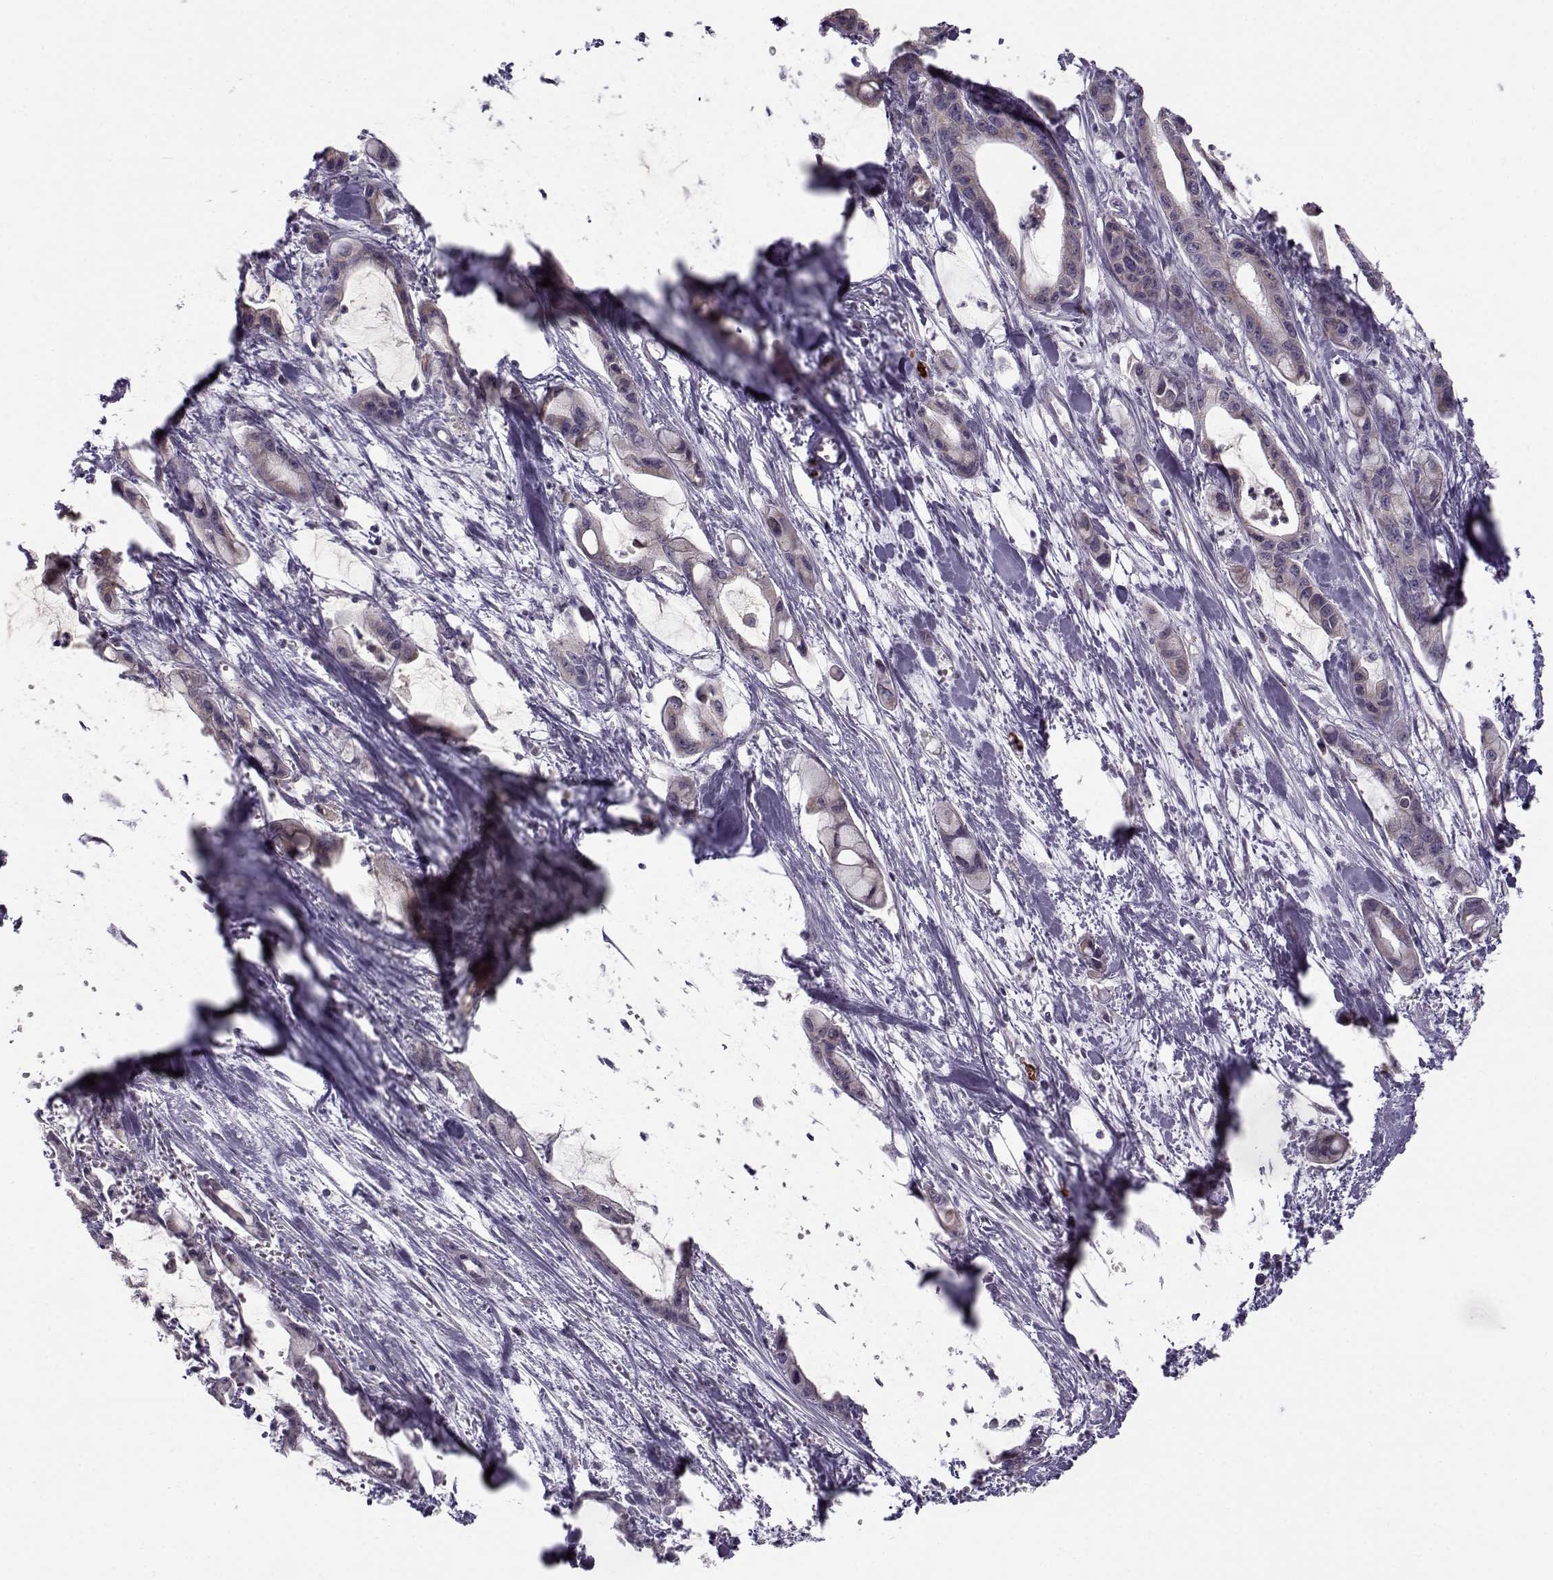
{"staining": {"intensity": "negative", "quantity": "none", "location": "none"}, "tissue": "pancreatic cancer", "cell_type": "Tumor cells", "image_type": "cancer", "snomed": [{"axis": "morphology", "description": "Adenocarcinoma, NOS"}, {"axis": "topography", "description": "Pancreas"}], "caption": "A high-resolution image shows immunohistochemistry (IHC) staining of pancreatic adenocarcinoma, which exhibits no significant expression in tumor cells. Brightfield microscopy of immunohistochemistry stained with DAB (brown) and hematoxylin (blue), captured at high magnification.", "gene": "KLF17", "patient": {"sex": "male", "age": 48}}